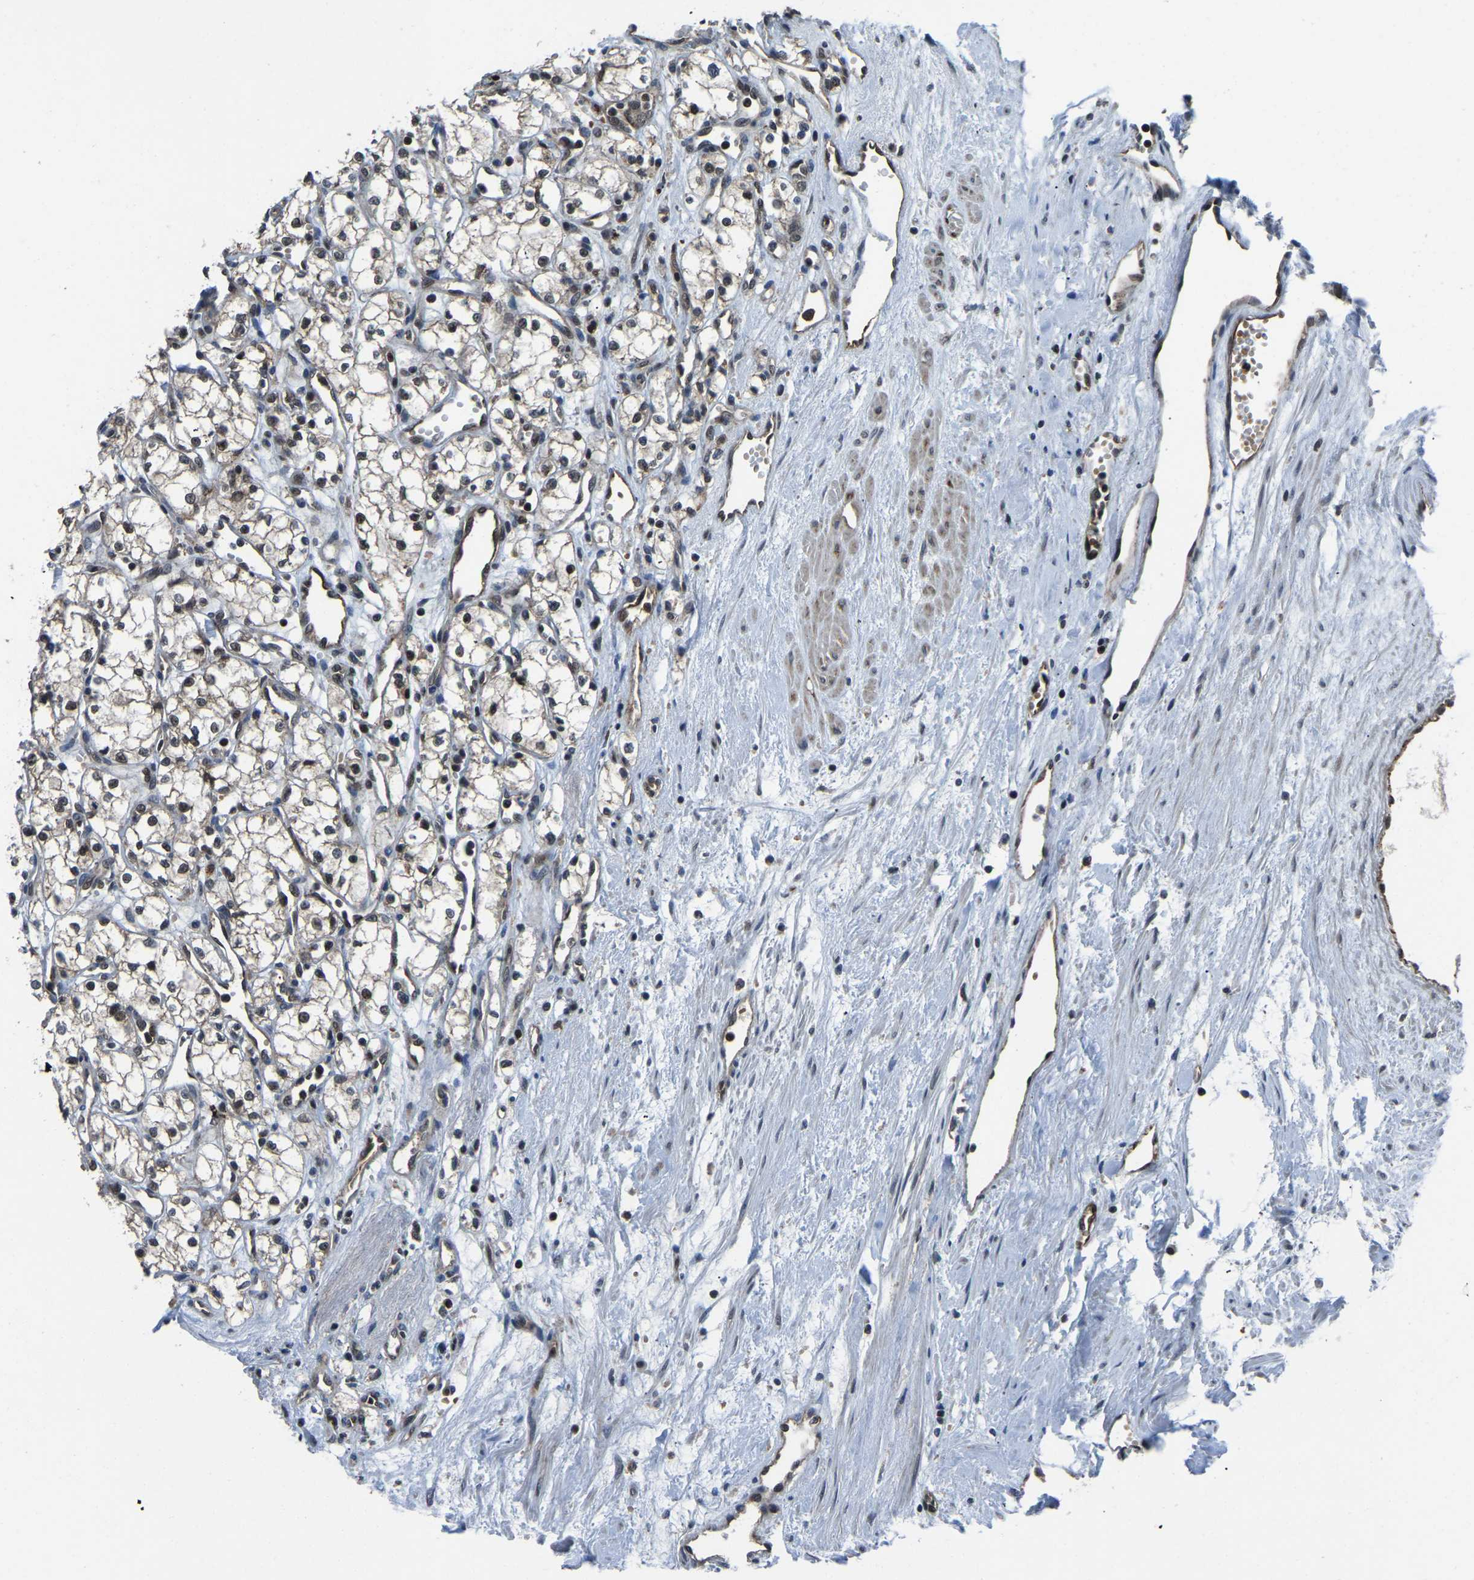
{"staining": {"intensity": "weak", "quantity": ">75%", "location": "nuclear"}, "tissue": "renal cancer", "cell_type": "Tumor cells", "image_type": "cancer", "snomed": [{"axis": "morphology", "description": "Adenocarcinoma, NOS"}, {"axis": "topography", "description": "Kidney"}], "caption": "Immunohistochemical staining of human renal adenocarcinoma shows low levels of weak nuclear positivity in about >75% of tumor cells.", "gene": "DFFA", "patient": {"sex": "male", "age": 59}}